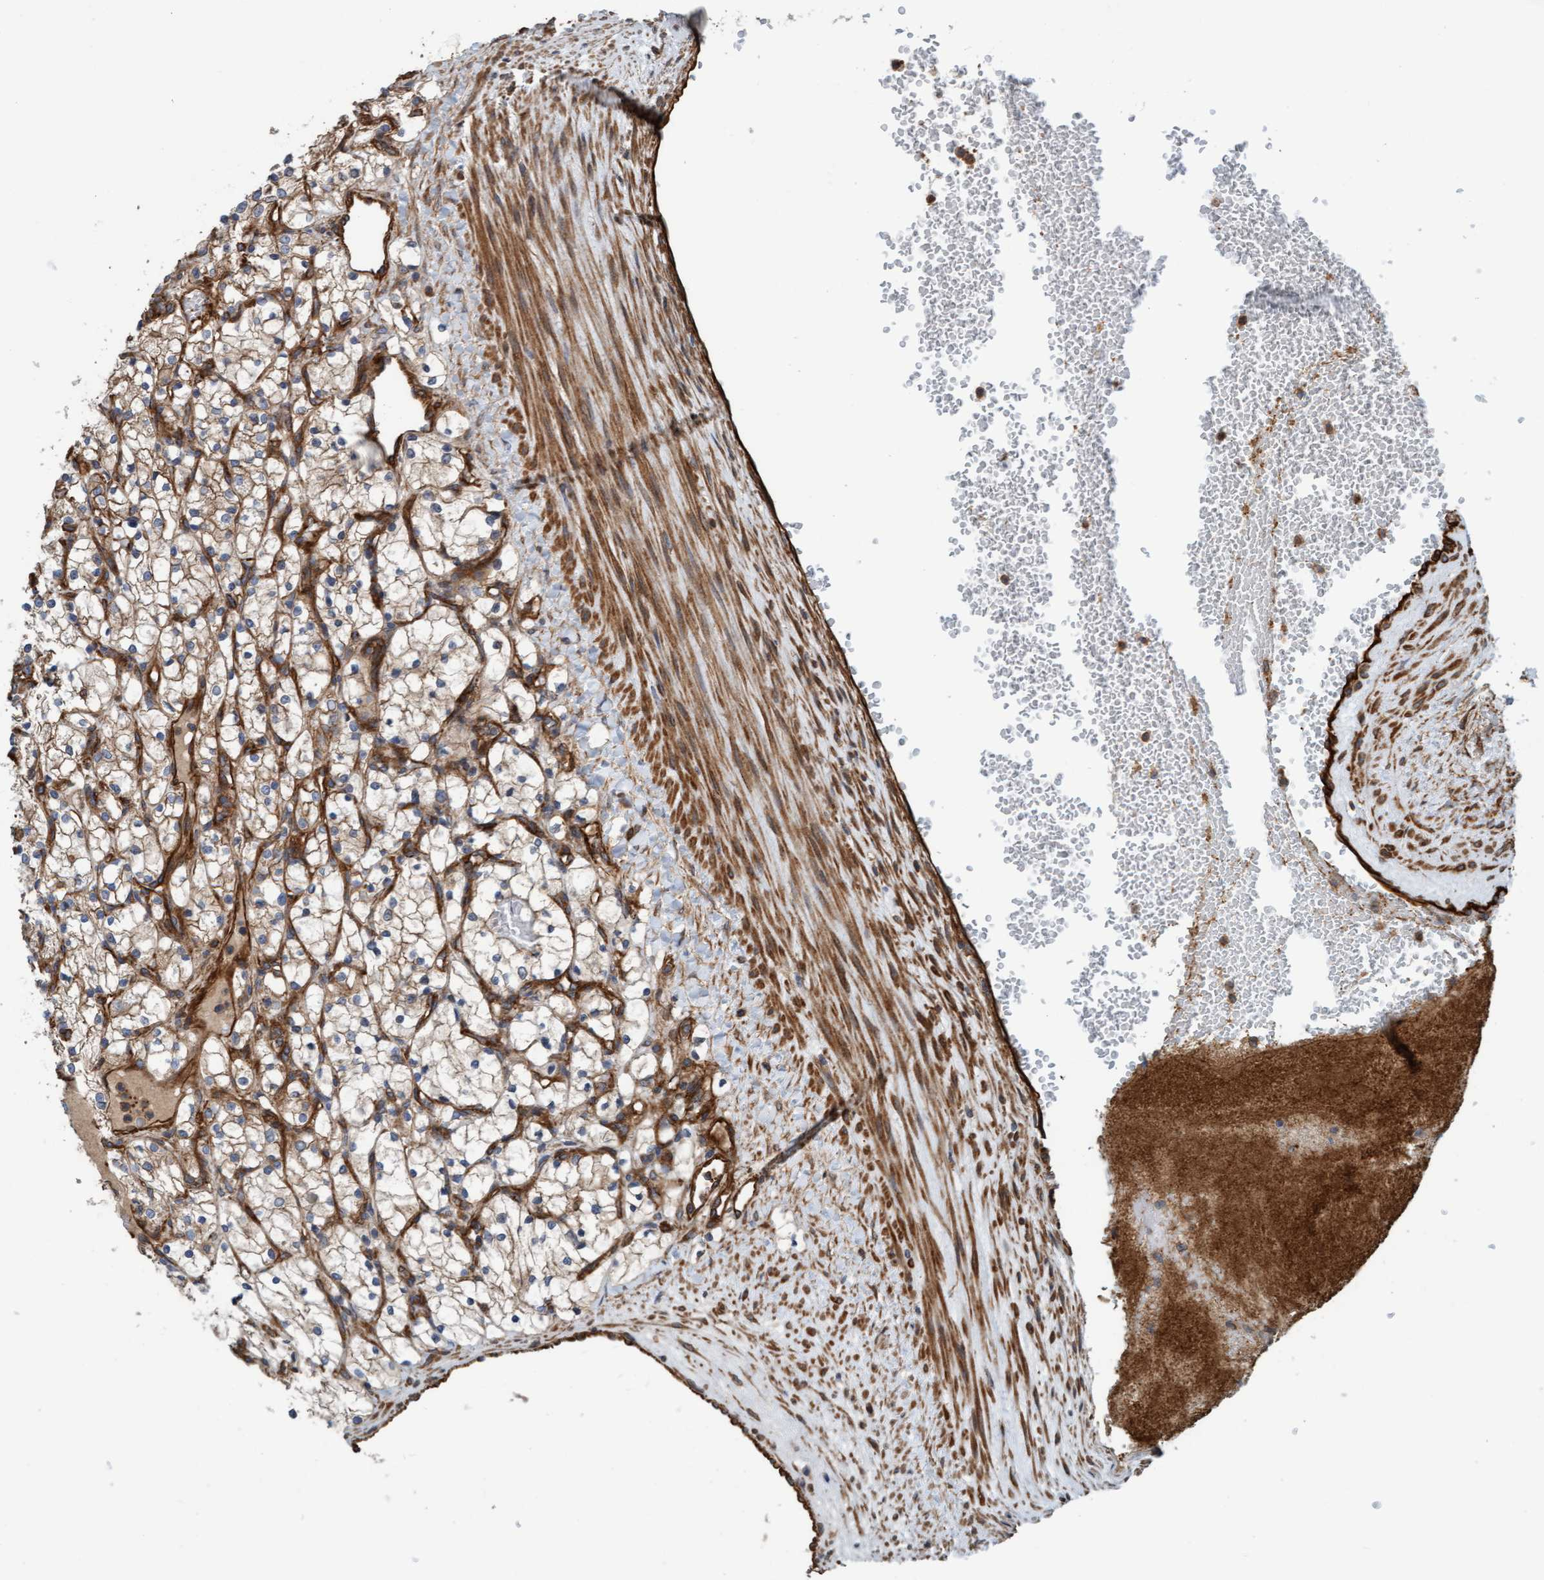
{"staining": {"intensity": "moderate", "quantity": "25%-75%", "location": "cytoplasmic/membranous"}, "tissue": "renal cancer", "cell_type": "Tumor cells", "image_type": "cancer", "snomed": [{"axis": "morphology", "description": "Adenocarcinoma, NOS"}, {"axis": "topography", "description": "Kidney"}], "caption": "Immunohistochemistry (IHC) histopathology image of renal cancer stained for a protein (brown), which shows medium levels of moderate cytoplasmic/membranous positivity in approximately 25%-75% of tumor cells.", "gene": "STXBP4", "patient": {"sex": "female", "age": 69}}